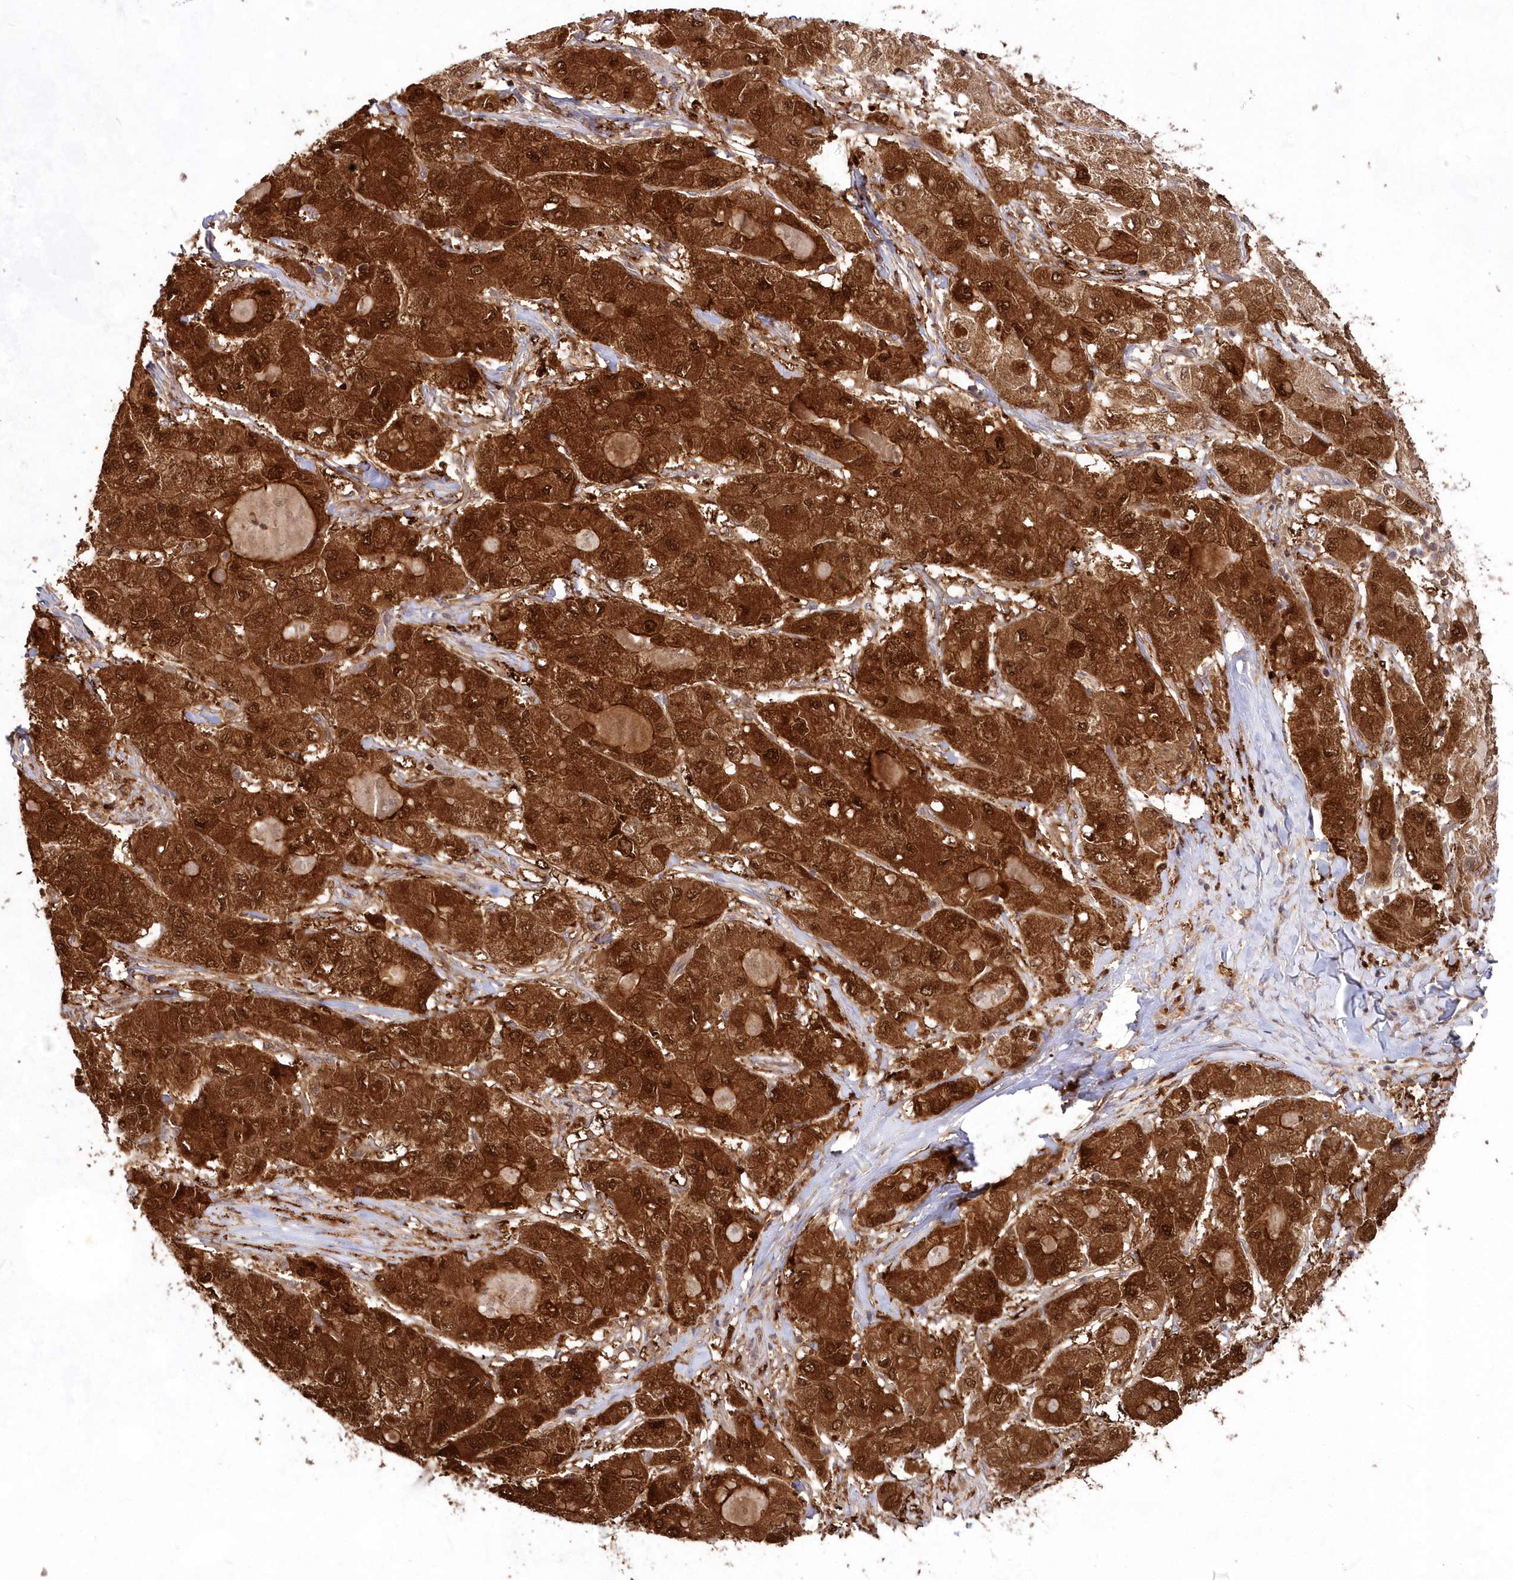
{"staining": {"intensity": "strong", "quantity": ">75%", "location": "cytoplasmic/membranous,nuclear"}, "tissue": "liver cancer", "cell_type": "Tumor cells", "image_type": "cancer", "snomed": [{"axis": "morphology", "description": "Carcinoma, Hepatocellular, NOS"}, {"axis": "topography", "description": "Liver"}], "caption": "Immunohistochemistry histopathology image of neoplastic tissue: human hepatocellular carcinoma (liver) stained using immunohistochemistry (IHC) demonstrates high levels of strong protein expression localized specifically in the cytoplasmic/membranous and nuclear of tumor cells, appearing as a cytoplasmic/membranous and nuclear brown color.", "gene": "IMPA1", "patient": {"sex": "male", "age": 80}}